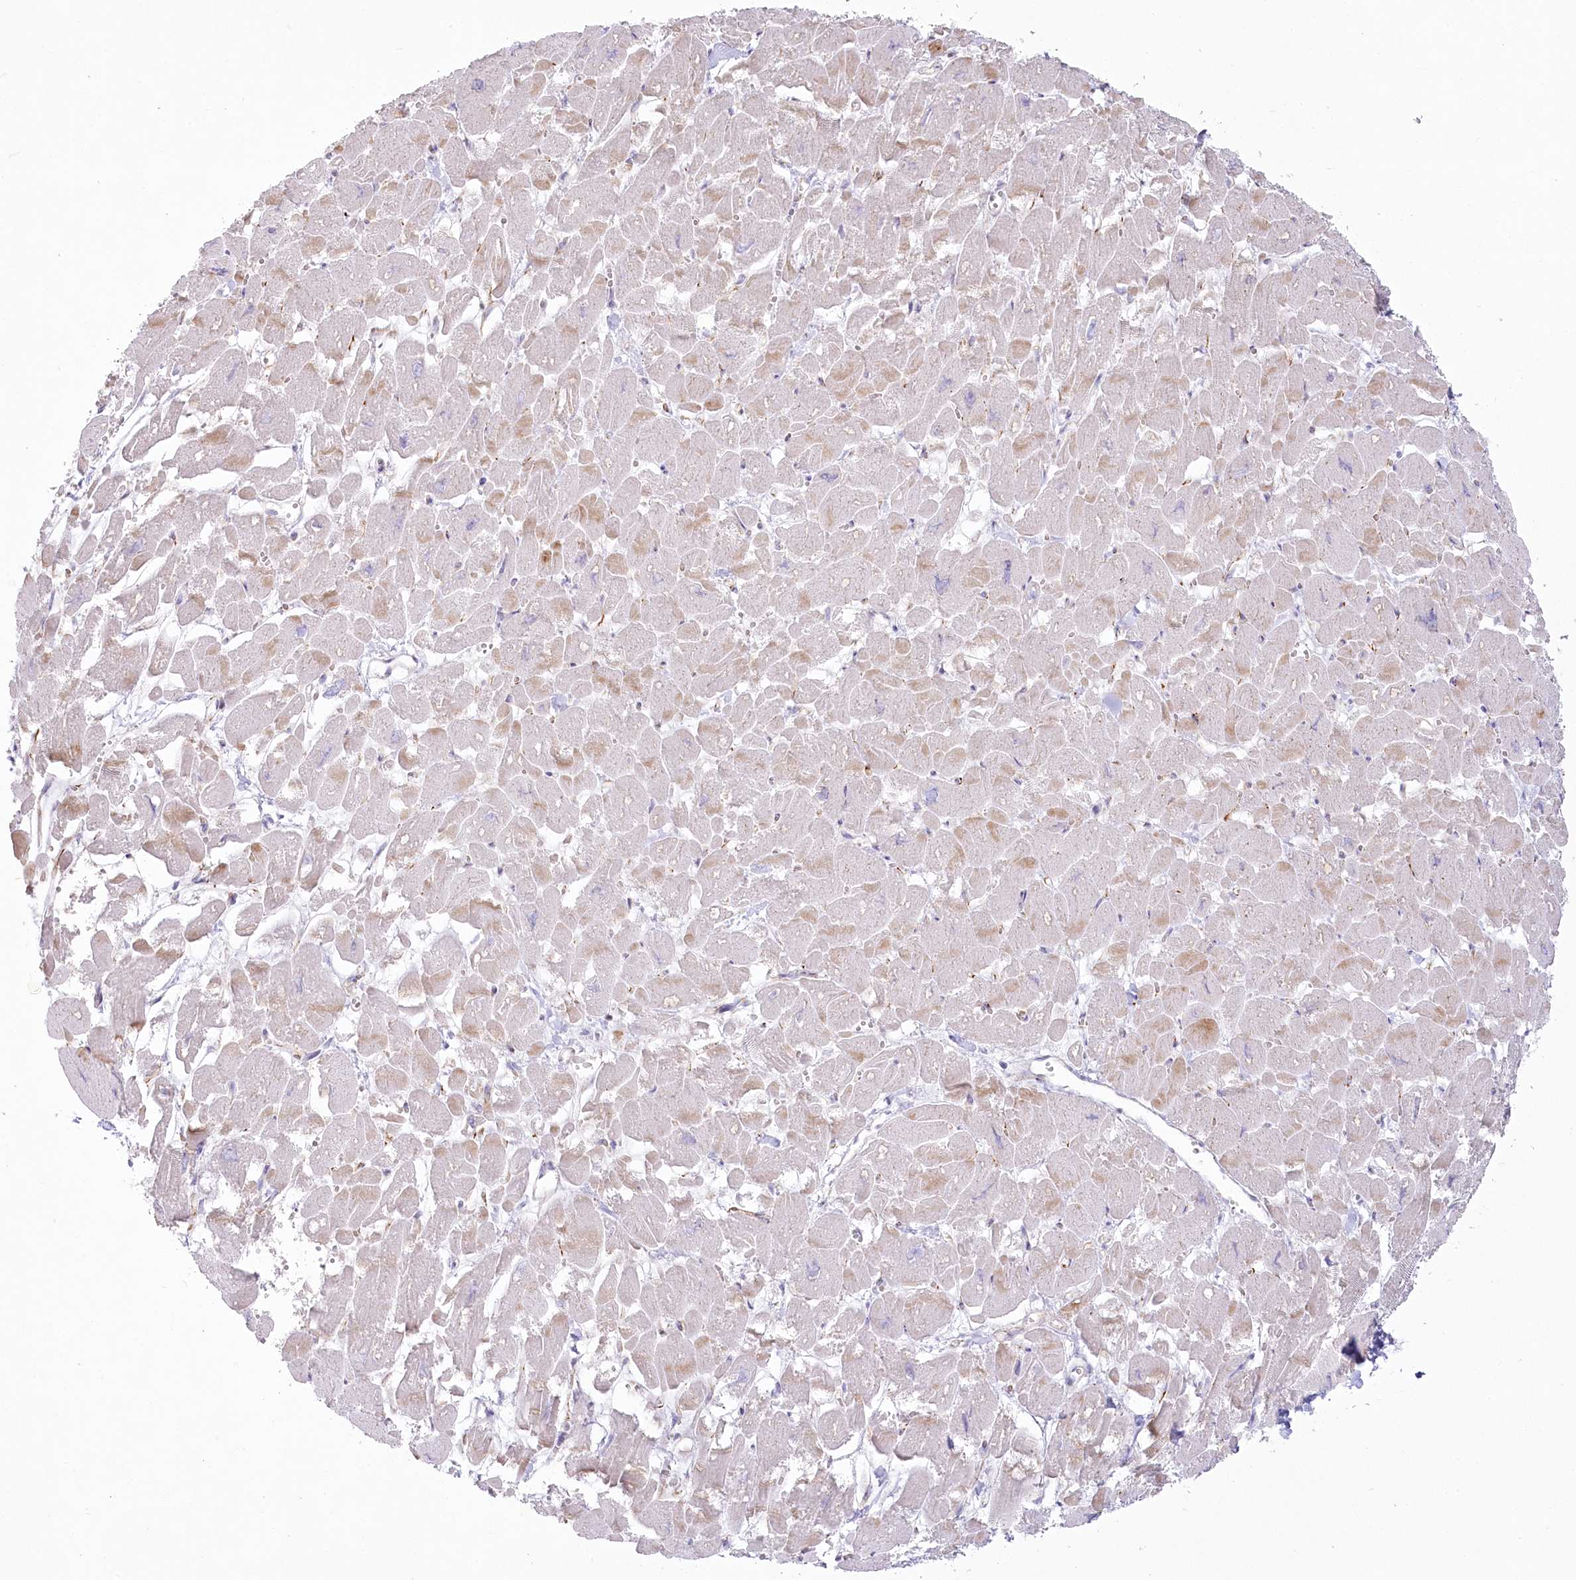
{"staining": {"intensity": "moderate", "quantity": "25%-75%", "location": "cytoplasmic/membranous"}, "tissue": "heart muscle", "cell_type": "Cardiomyocytes", "image_type": "normal", "snomed": [{"axis": "morphology", "description": "Normal tissue, NOS"}, {"axis": "topography", "description": "Heart"}], "caption": "Immunohistochemistry (IHC) image of unremarkable heart muscle: human heart muscle stained using immunohistochemistry exhibits medium levels of moderate protein expression localized specifically in the cytoplasmic/membranous of cardiomyocytes, appearing as a cytoplasmic/membranous brown color.", "gene": "ZNF843", "patient": {"sex": "male", "age": 54}}